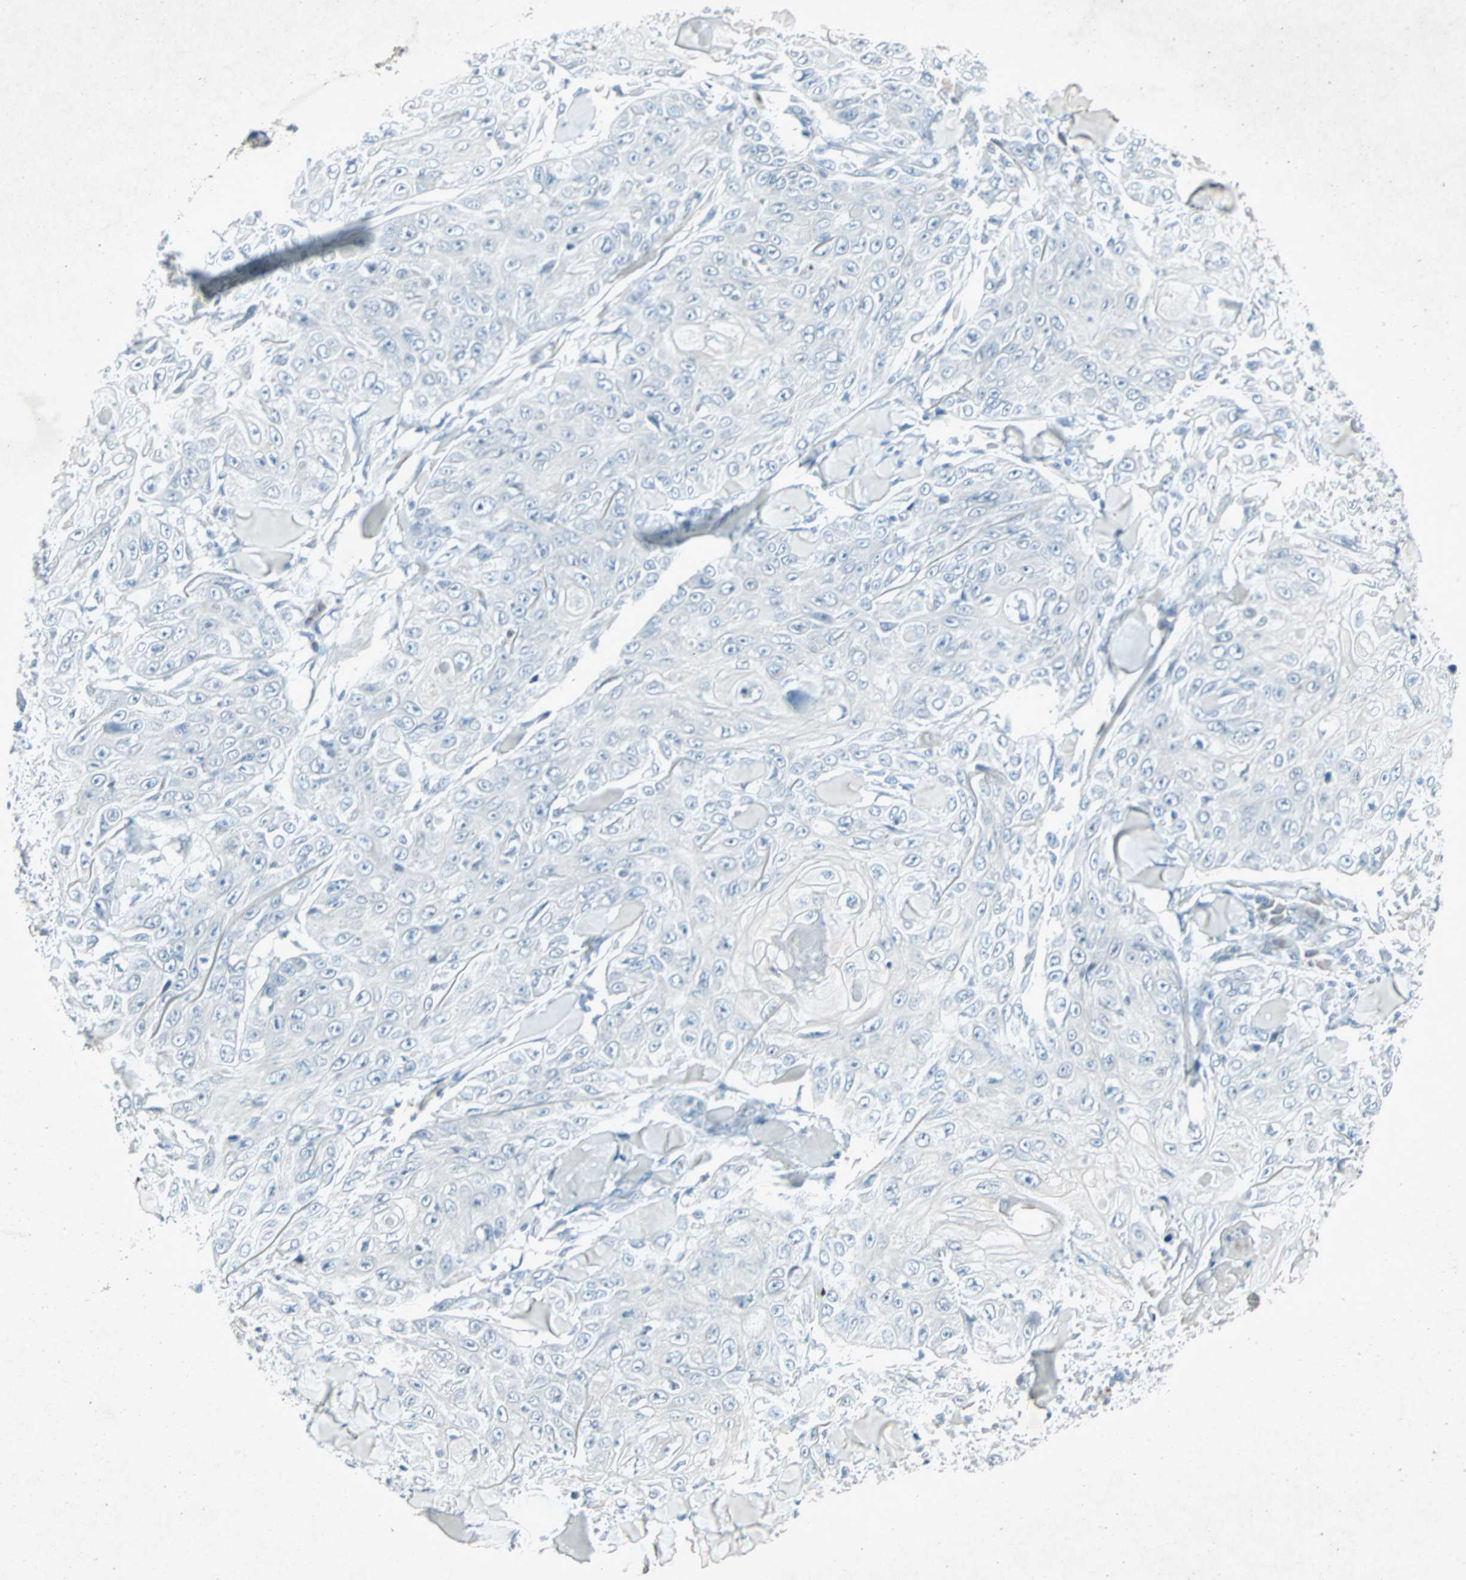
{"staining": {"intensity": "negative", "quantity": "none", "location": "none"}, "tissue": "skin cancer", "cell_type": "Tumor cells", "image_type": "cancer", "snomed": [{"axis": "morphology", "description": "Squamous cell carcinoma, NOS"}, {"axis": "topography", "description": "Skin"}], "caption": "High magnification brightfield microscopy of skin squamous cell carcinoma stained with DAB (3,3'-diaminobenzidine) (brown) and counterstained with hematoxylin (blue): tumor cells show no significant positivity.", "gene": "LANCL3", "patient": {"sex": "male", "age": 86}}